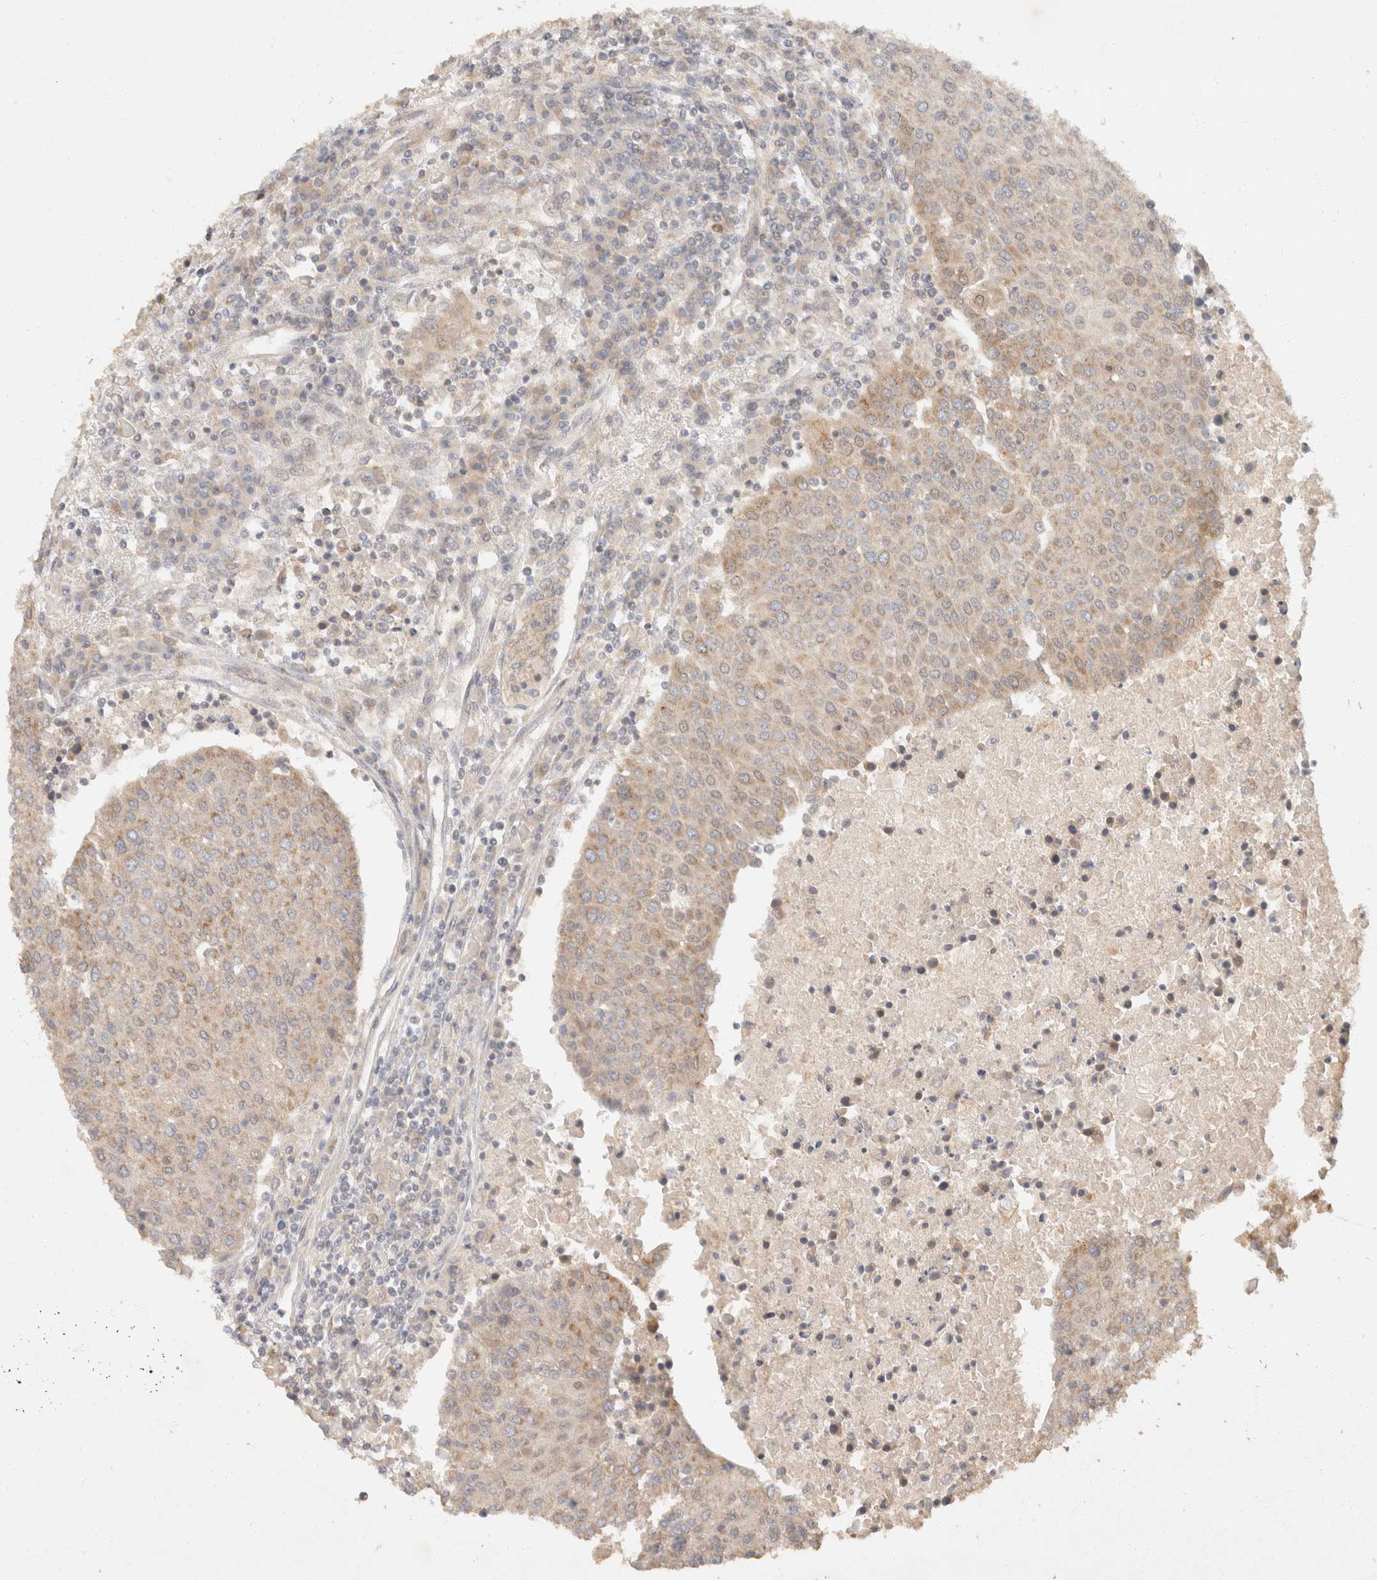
{"staining": {"intensity": "weak", "quantity": ">75%", "location": "cytoplasmic/membranous"}, "tissue": "urothelial cancer", "cell_type": "Tumor cells", "image_type": "cancer", "snomed": [{"axis": "morphology", "description": "Urothelial carcinoma, High grade"}, {"axis": "topography", "description": "Urinary bladder"}], "caption": "Immunohistochemistry of human urothelial cancer demonstrates low levels of weak cytoplasmic/membranous positivity in approximately >75% of tumor cells.", "gene": "TACC1", "patient": {"sex": "female", "age": 85}}